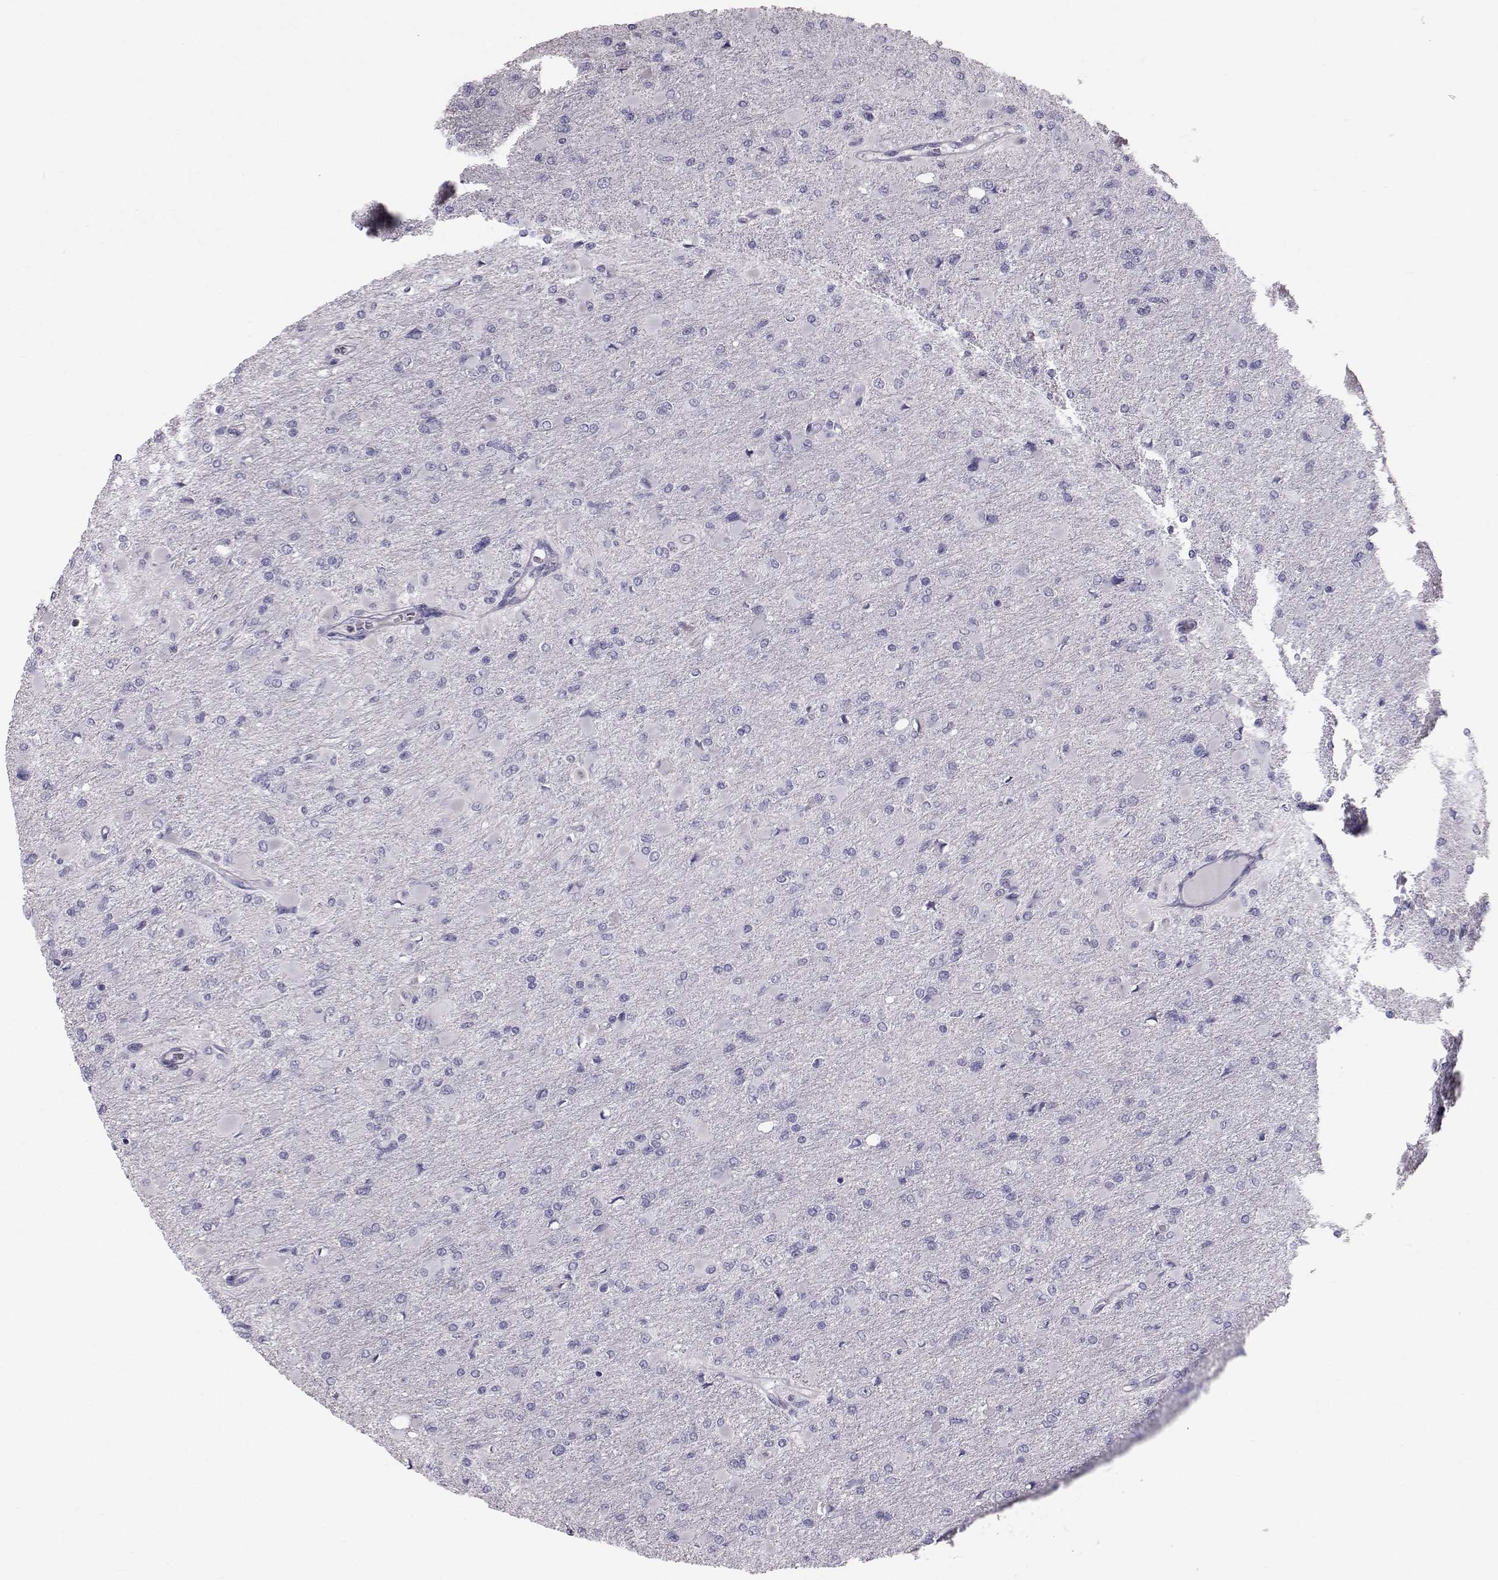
{"staining": {"intensity": "negative", "quantity": "none", "location": "none"}, "tissue": "glioma", "cell_type": "Tumor cells", "image_type": "cancer", "snomed": [{"axis": "morphology", "description": "Glioma, malignant, High grade"}, {"axis": "topography", "description": "Cerebral cortex"}], "caption": "Micrograph shows no protein positivity in tumor cells of glioma tissue.", "gene": "GARIN3", "patient": {"sex": "female", "age": 36}}